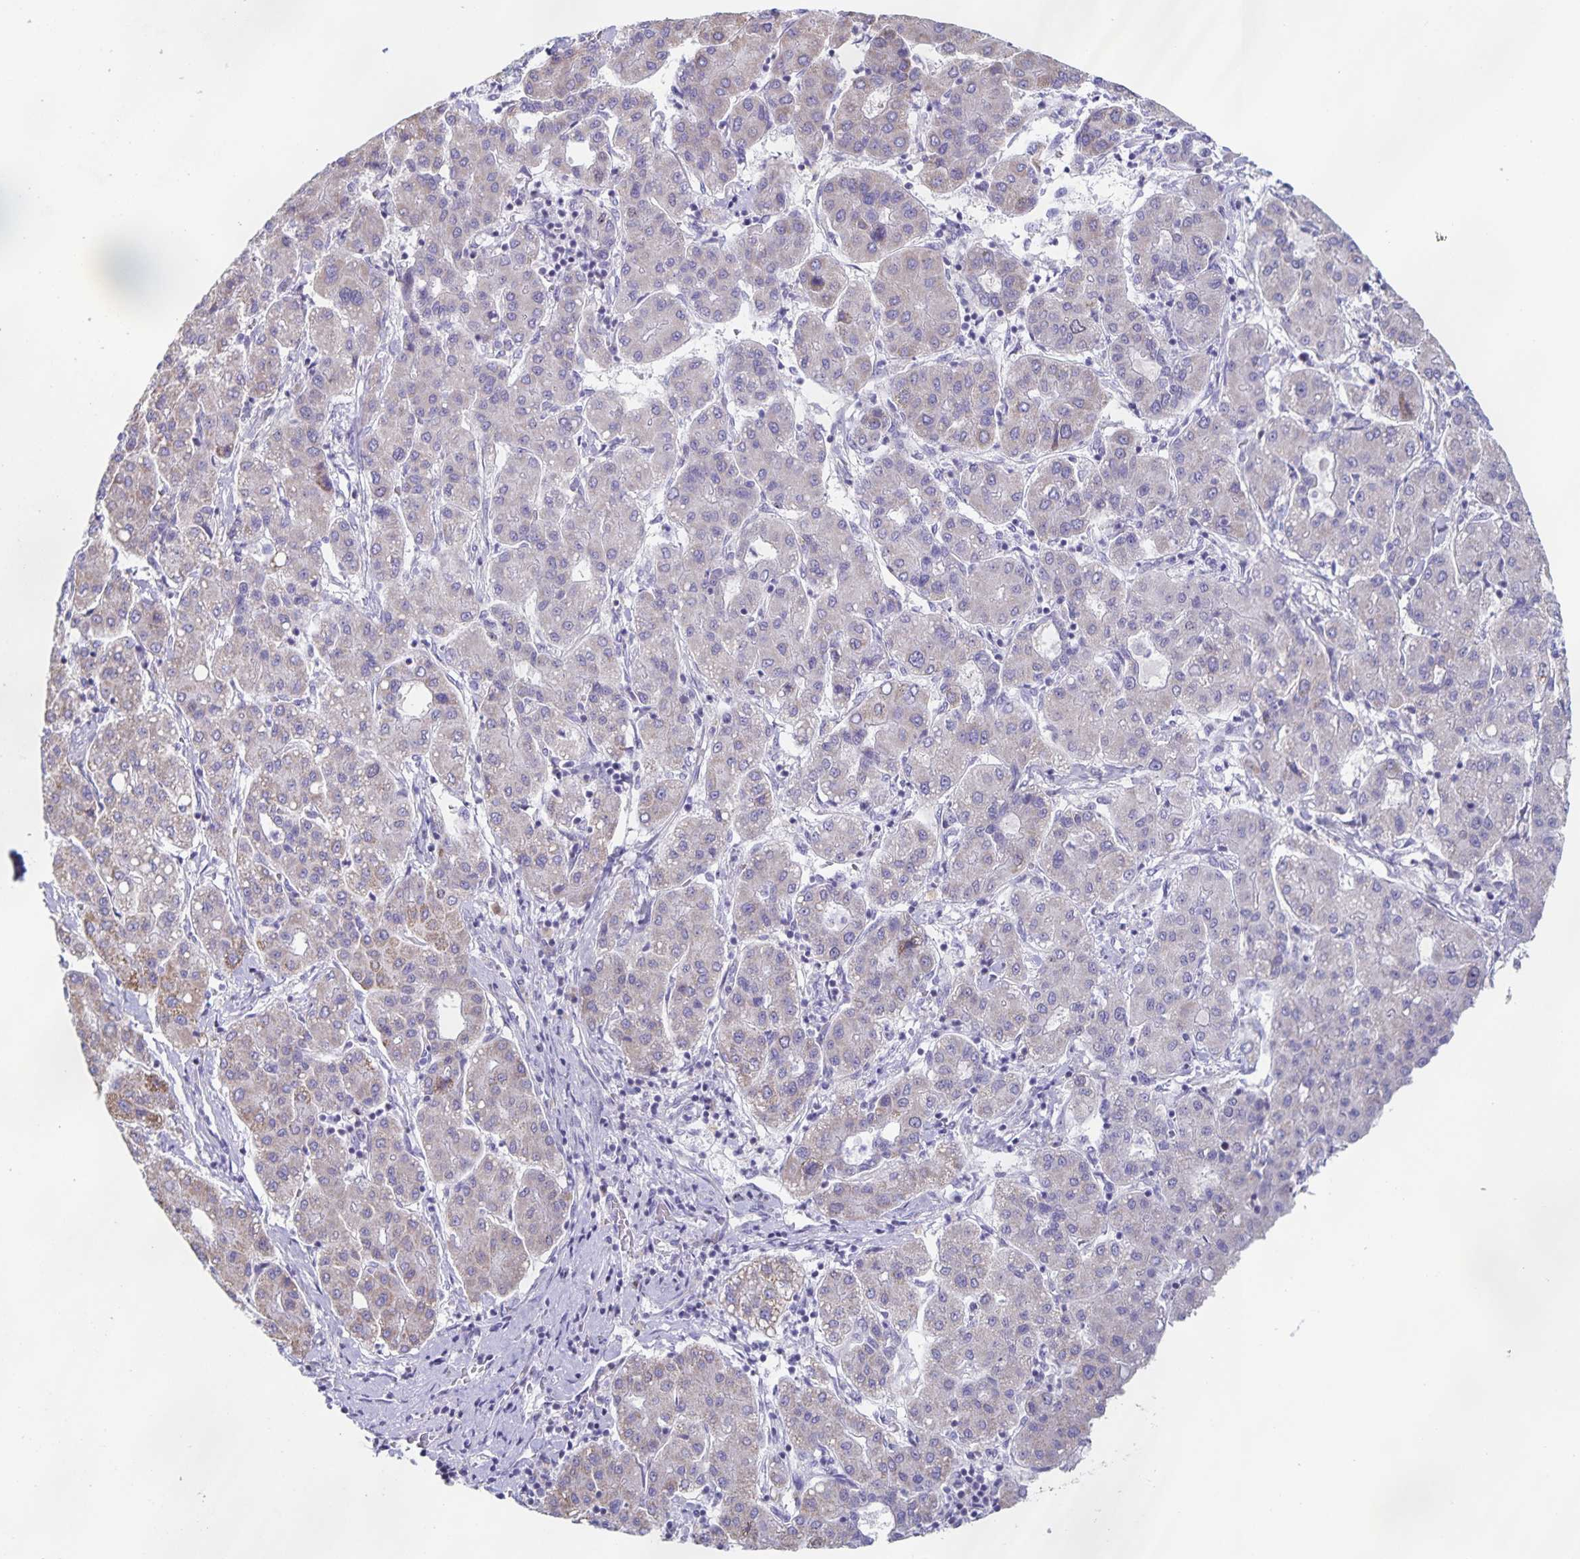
{"staining": {"intensity": "weak", "quantity": "<25%", "location": "cytoplasmic/membranous"}, "tissue": "liver cancer", "cell_type": "Tumor cells", "image_type": "cancer", "snomed": [{"axis": "morphology", "description": "Carcinoma, Hepatocellular, NOS"}, {"axis": "topography", "description": "Liver"}], "caption": "IHC histopathology image of neoplastic tissue: liver hepatocellular carcinoma stained with DAB (3,3'-diaminobenzidine) displays no significant protein expression in tumor cells.", "gene": "CENPH", "patient": {"sex": "male", "age": 65}}